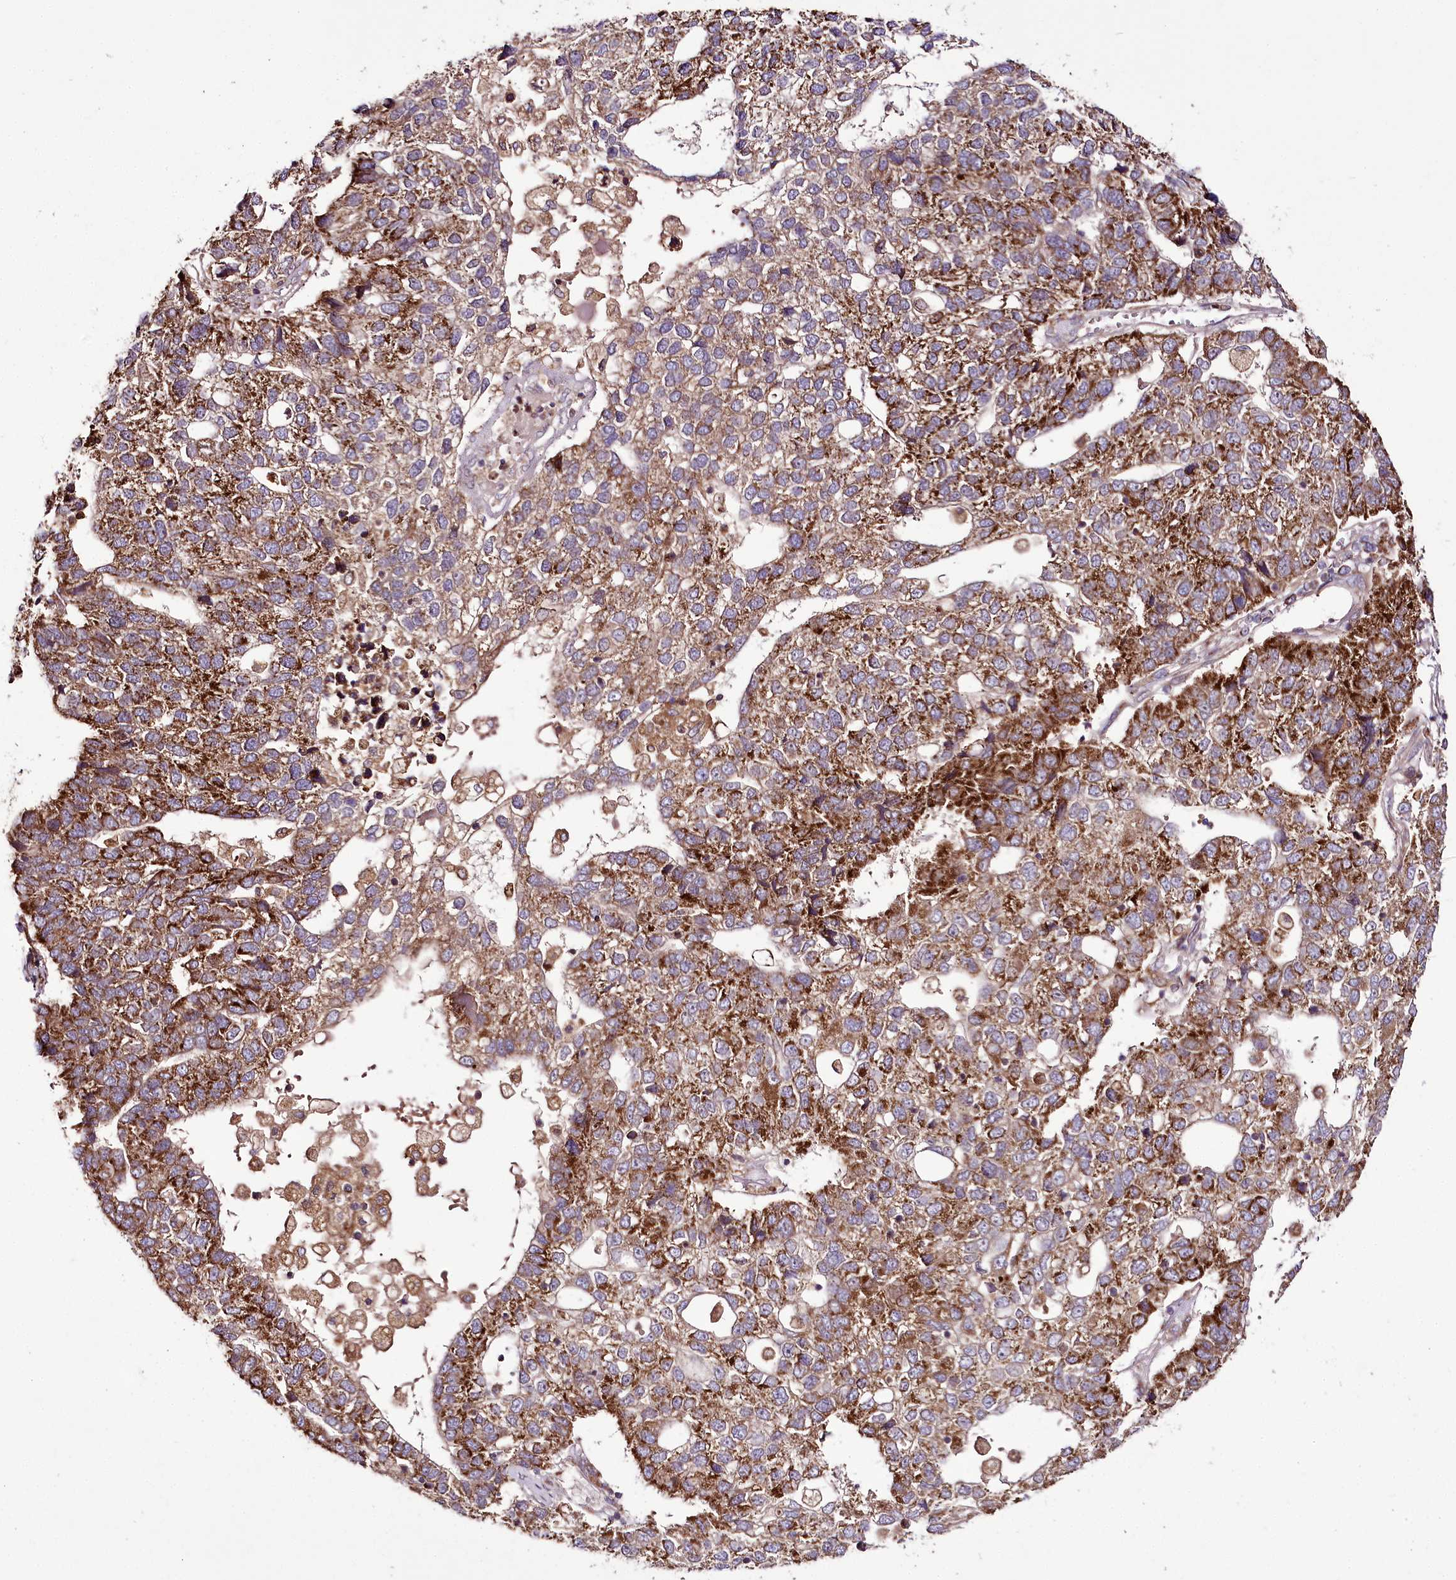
{"staining": {"intensity": "strong", "quantity": ">75%", "location": "cytoplasmic/membranous"}, "tissue": "pancreatic cancer", "cell_type": "Tumor cells", "image_type": "cancer", "snomed": [{"axis": "morphology", "description": "Adenocarcinoma, NOS"}, {"axis": "topography", "description": "Pancreas"}], "caption": "Immunohistochemical staining of pancreatic adenocarcinoma reveals high levels of strong cytoplasmic/membranous expression in approximately >75% of tumor cells.", "gene": "RAB7A", "patient": {"sex": "female", "age": 61}}